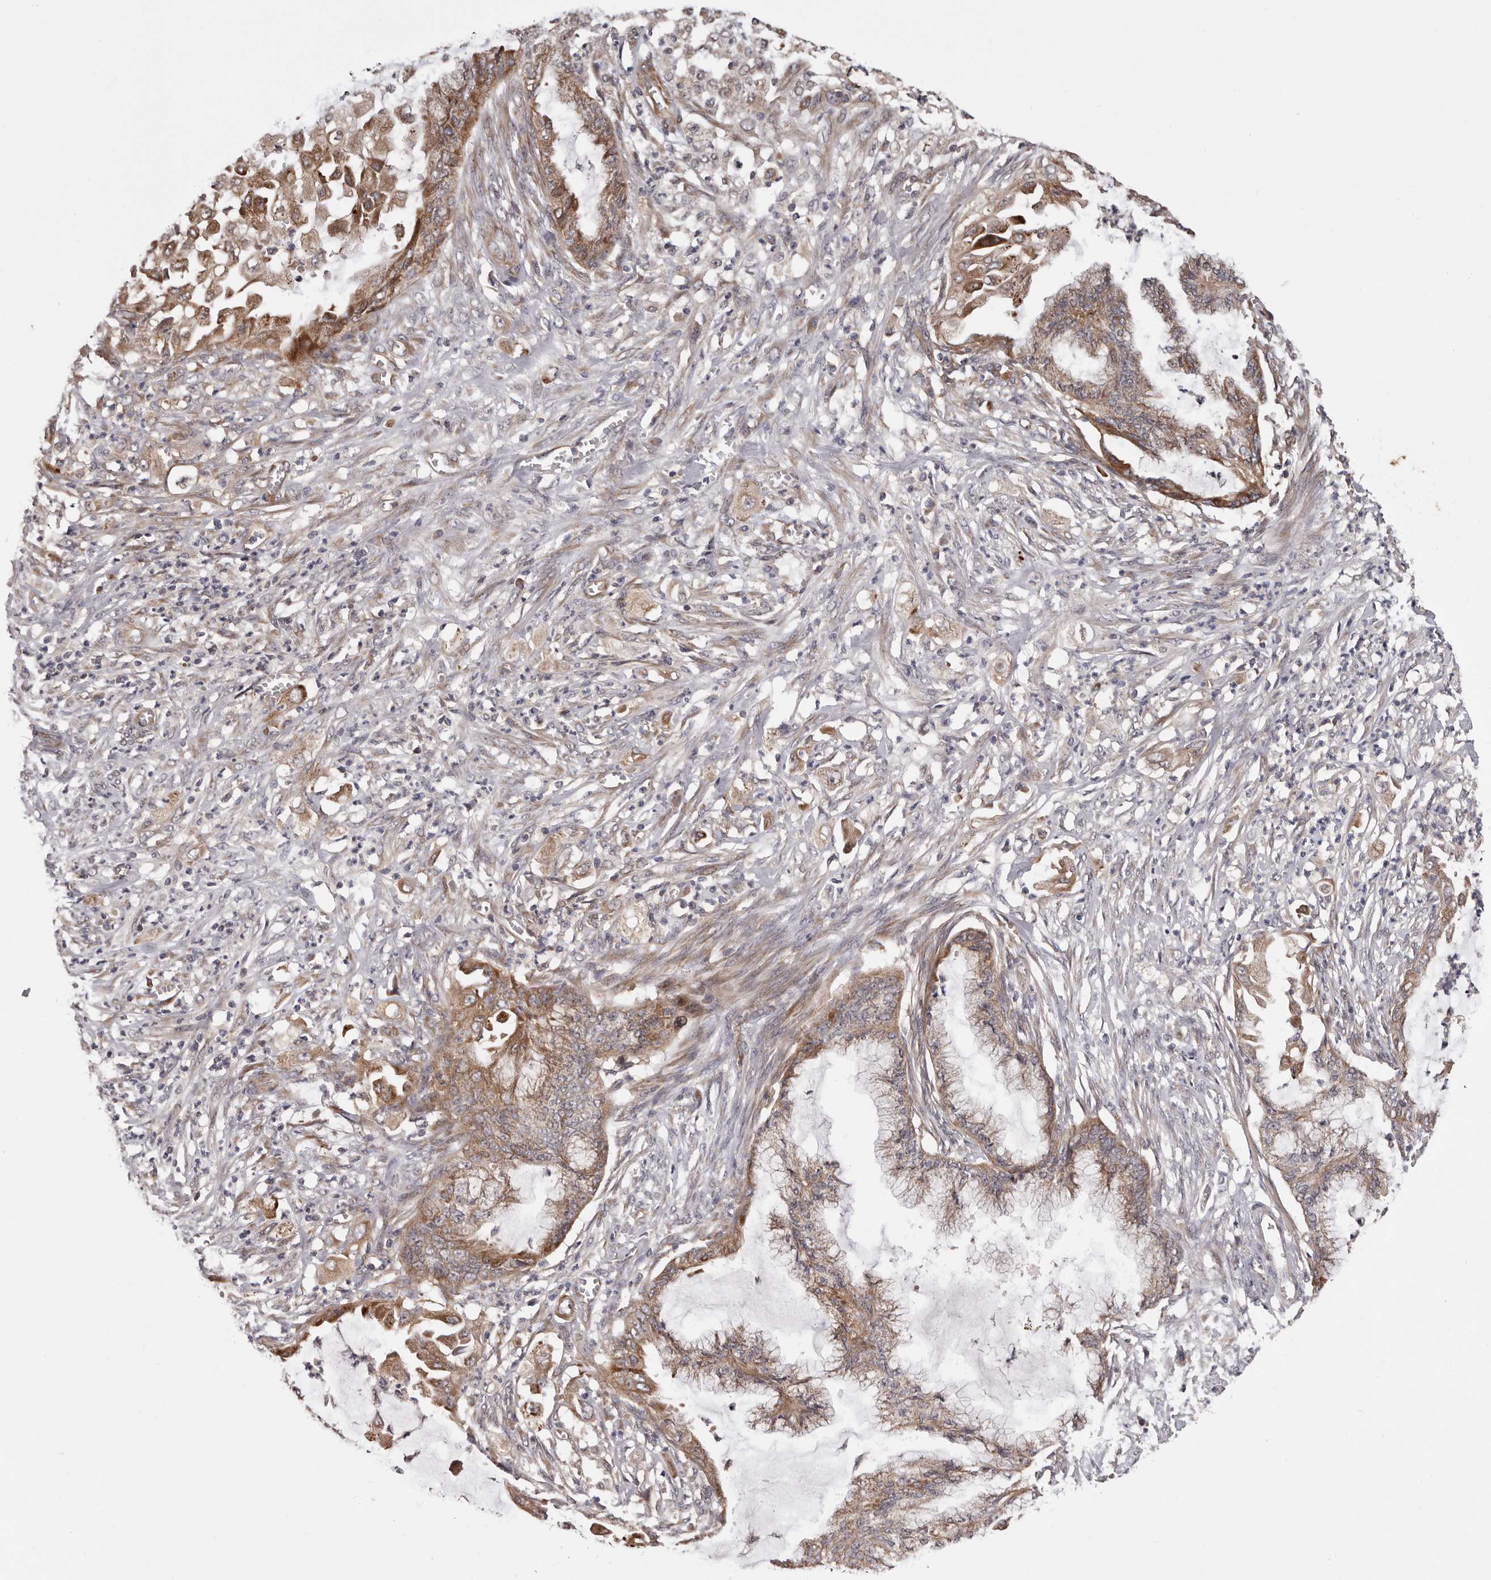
{"staining": {"intensity": "moderate", "quantity": ">75%", "location": "cytoplasmic/membranous"}, "tissue": "endometrial cancer", "cell_type": "Tumor cells", "image_type": "cancer", "snomed": [{"axis": "morphology", "description": "Adenocarcinoma, NOS"}, {"axis": "topography", "description": "Endometrium"}], "caption": "Adenocarcinoma (endometrial) was stained to show a protein in brown. There is medium levels of moderate cytoplasmic/membranous staining in approximately >75% of tumor cells. (brown staining indicates protein expression, while blue staining denotes nuclei).", "gene": "VPS37A", "patient": {"sex": "female", "age": 86}}